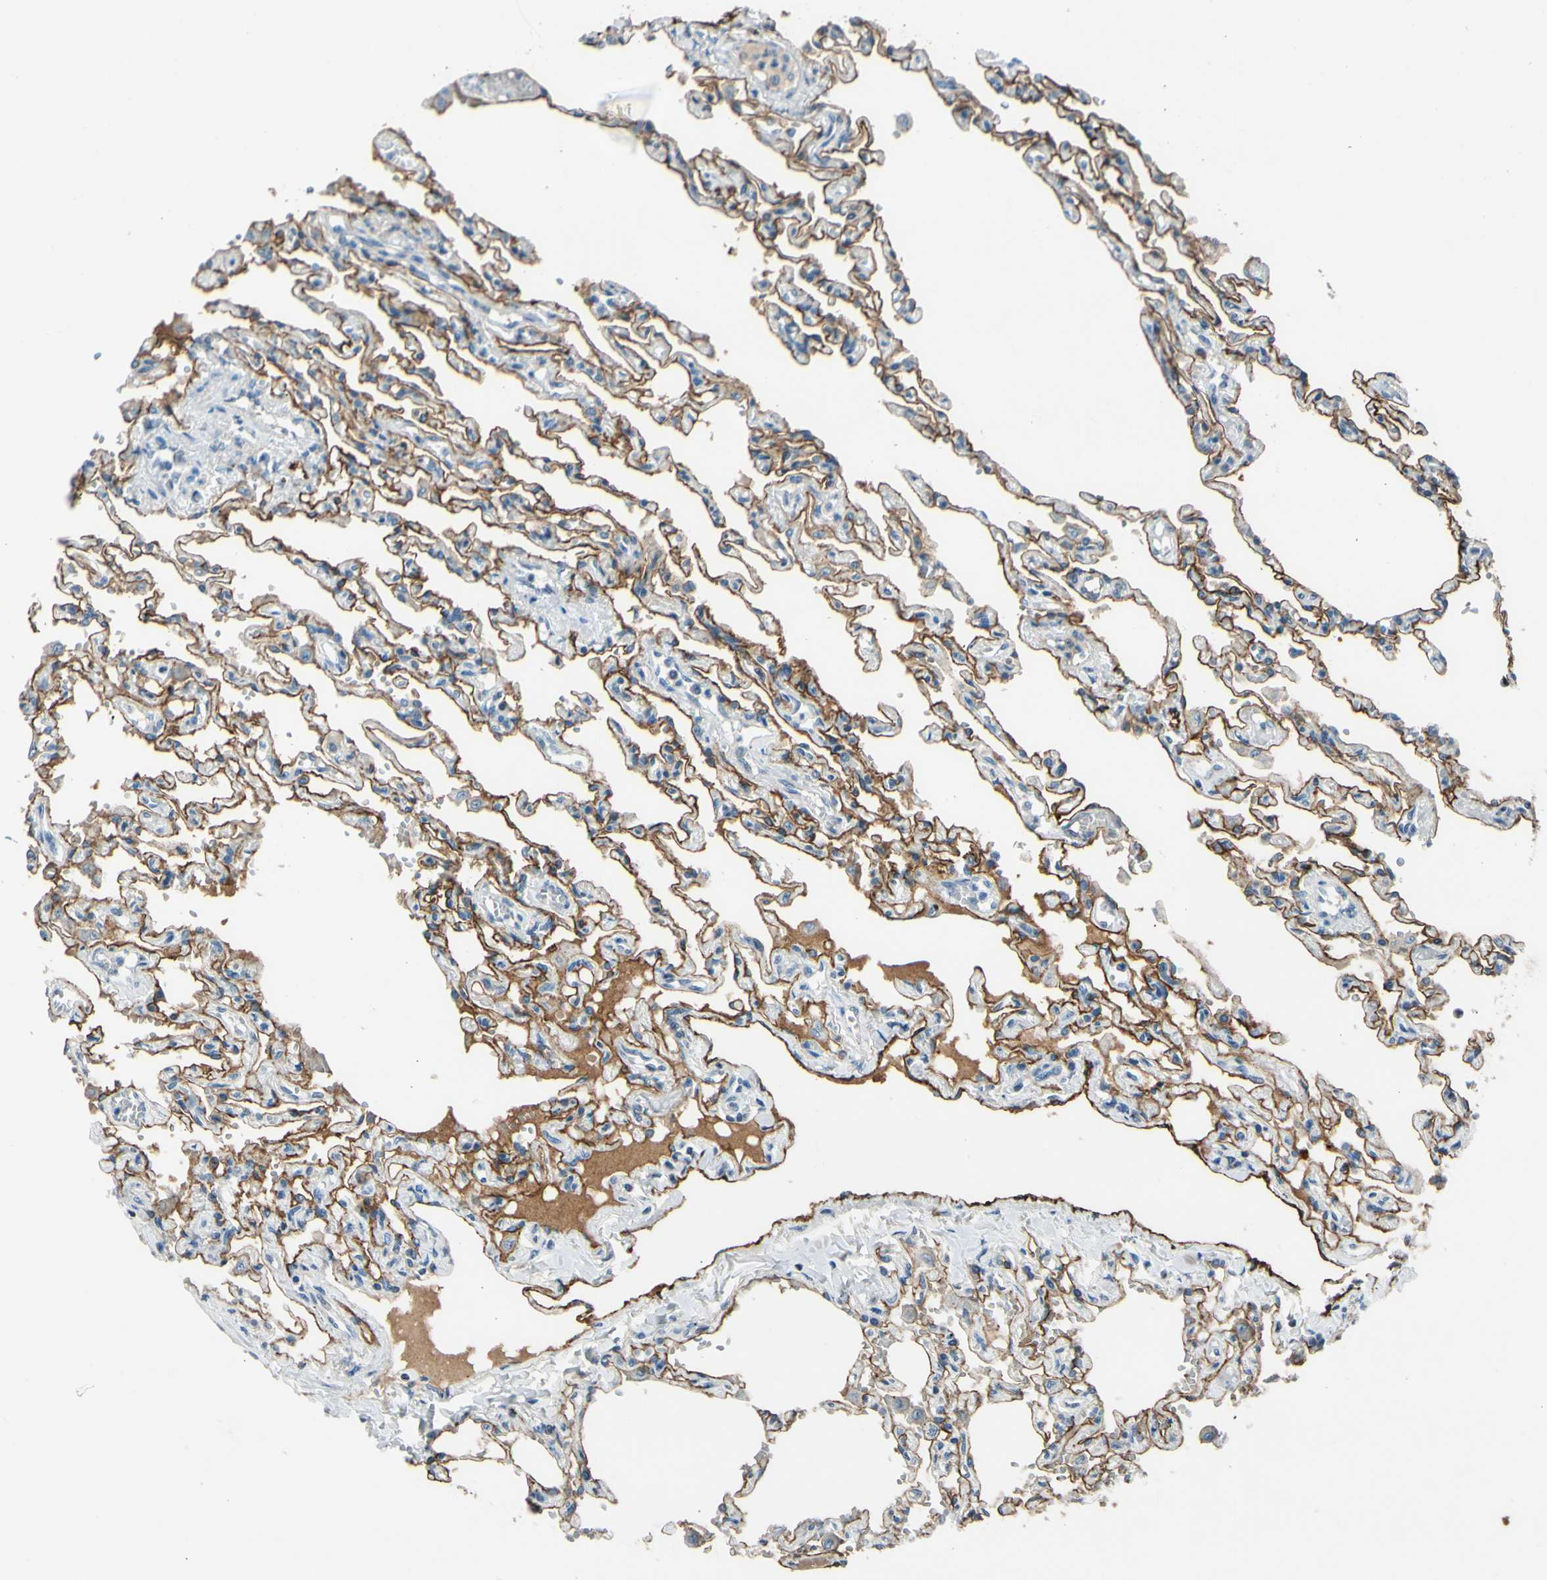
{"staining": {"intensity": "moderate", "quantity": ">75%", "location": "cytoplasmic/membranous"}, "tissue": "lung", "cell_type": "Alveolar cells", "image_type": "normal", "snomed": [{"axis": "morphology", "description": "Normal tissue, NOS"}, {"axis": "topography", "description": "Lung"}], "caption": "Alveolar cells exhibit moderate cytoplasmic/membranous positivity in approximately >75% of cells in unremarkable lung. (DAB IHC with brightfield microscopy, high magnification).", "gene": "PDPN", "patient": {"sex": "male", "age": 21}}